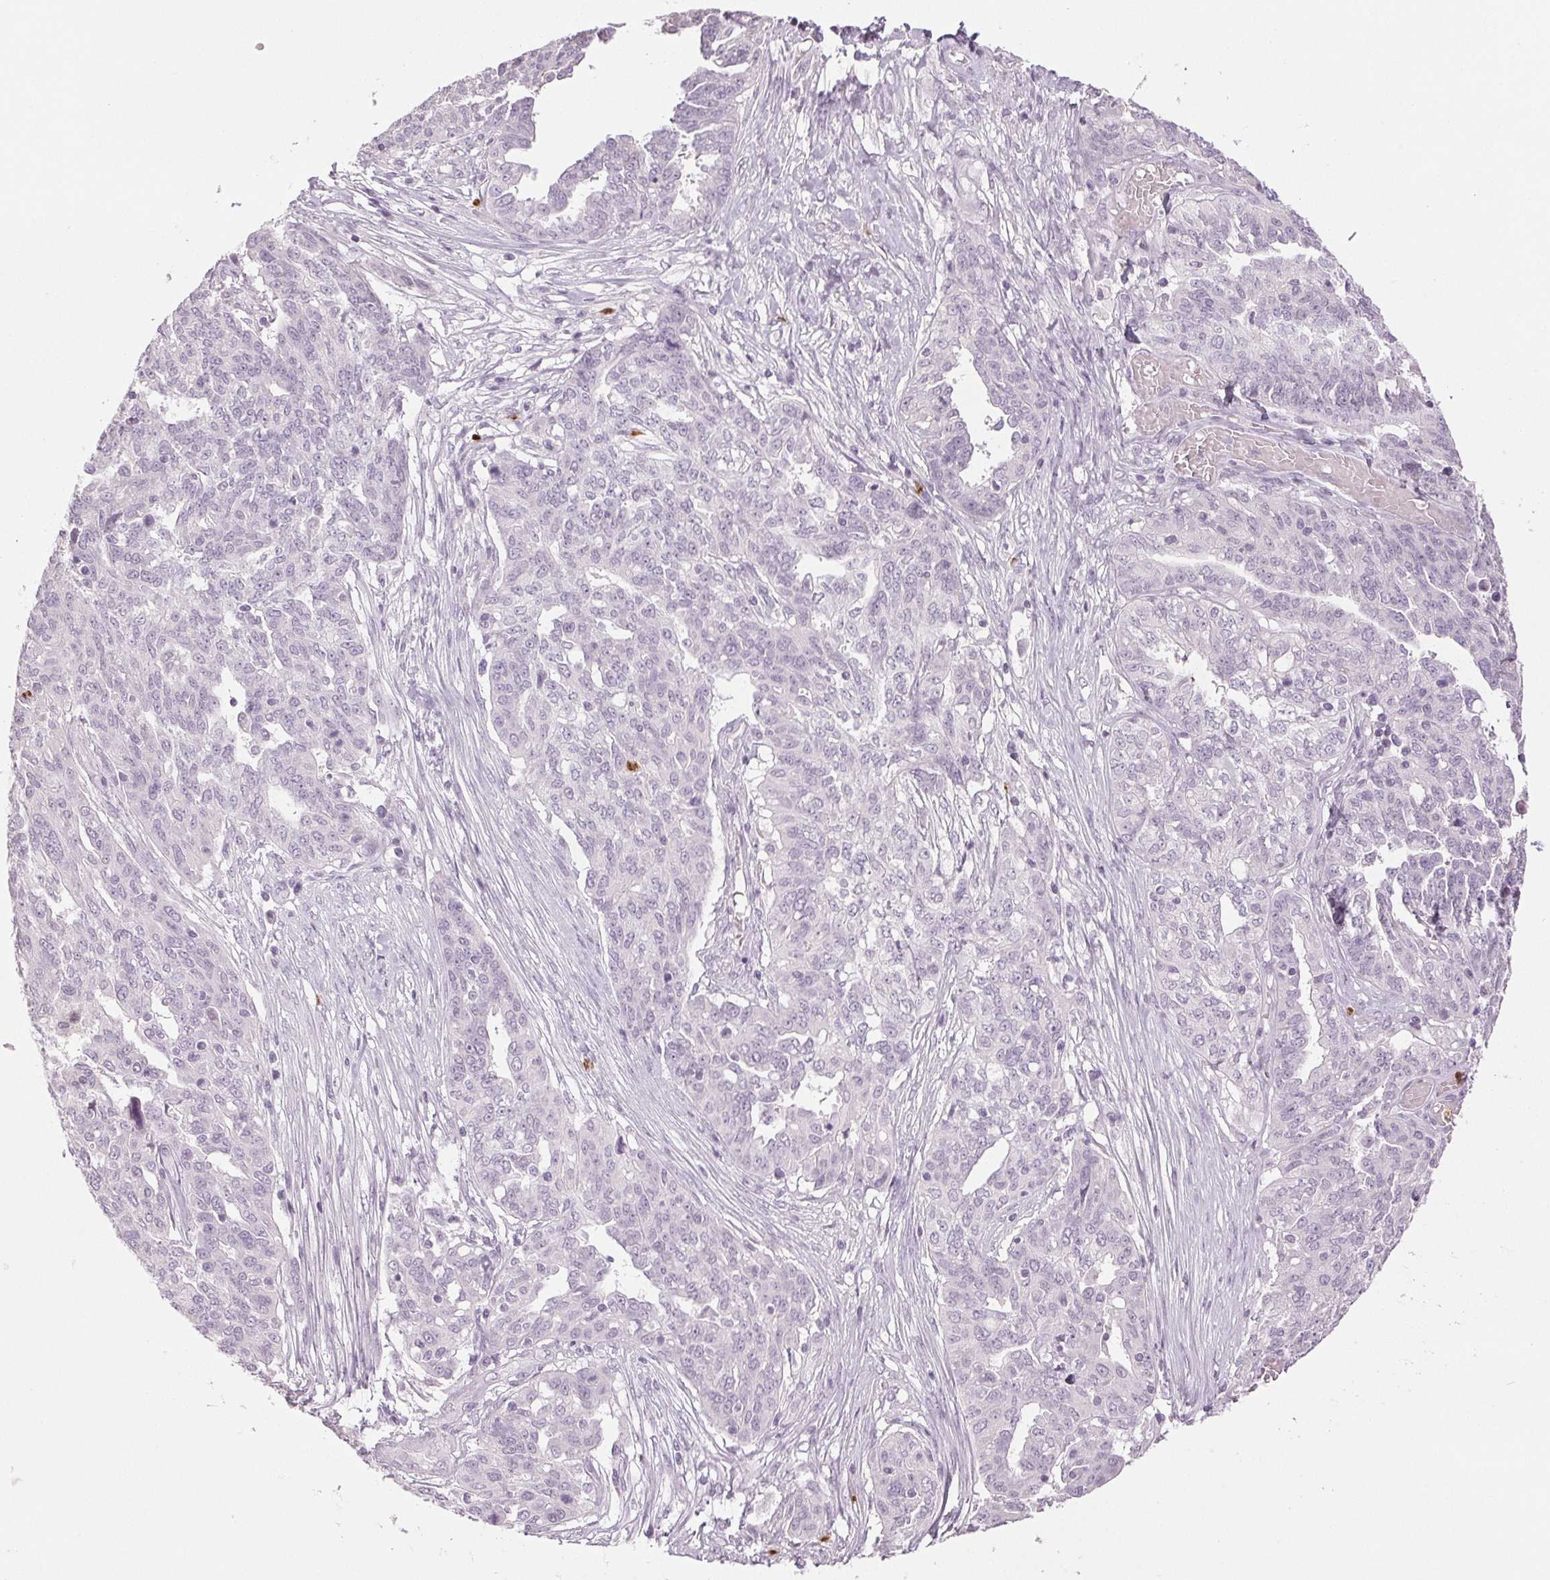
{"staining": {"intensity": "negative", "quantity": "none", "location": "none"}, "tissue": "ovarian cancer", "cell_type": "Tumor cells", "image_type": "cancer", "snomed": [{"axis": "morphology", "description": "Cystadenocarcinoma, serous, NOS"}, {"axis": "topography", "description": "Ovary"}], "caption": "This is an immunohistochemistry photomicrograph of ovarian cancer (serous cystadenocarcinoma). There is no expression in tumor cells.", "gene": "LTF", "patient": {"sex": "female", "age": 67}}